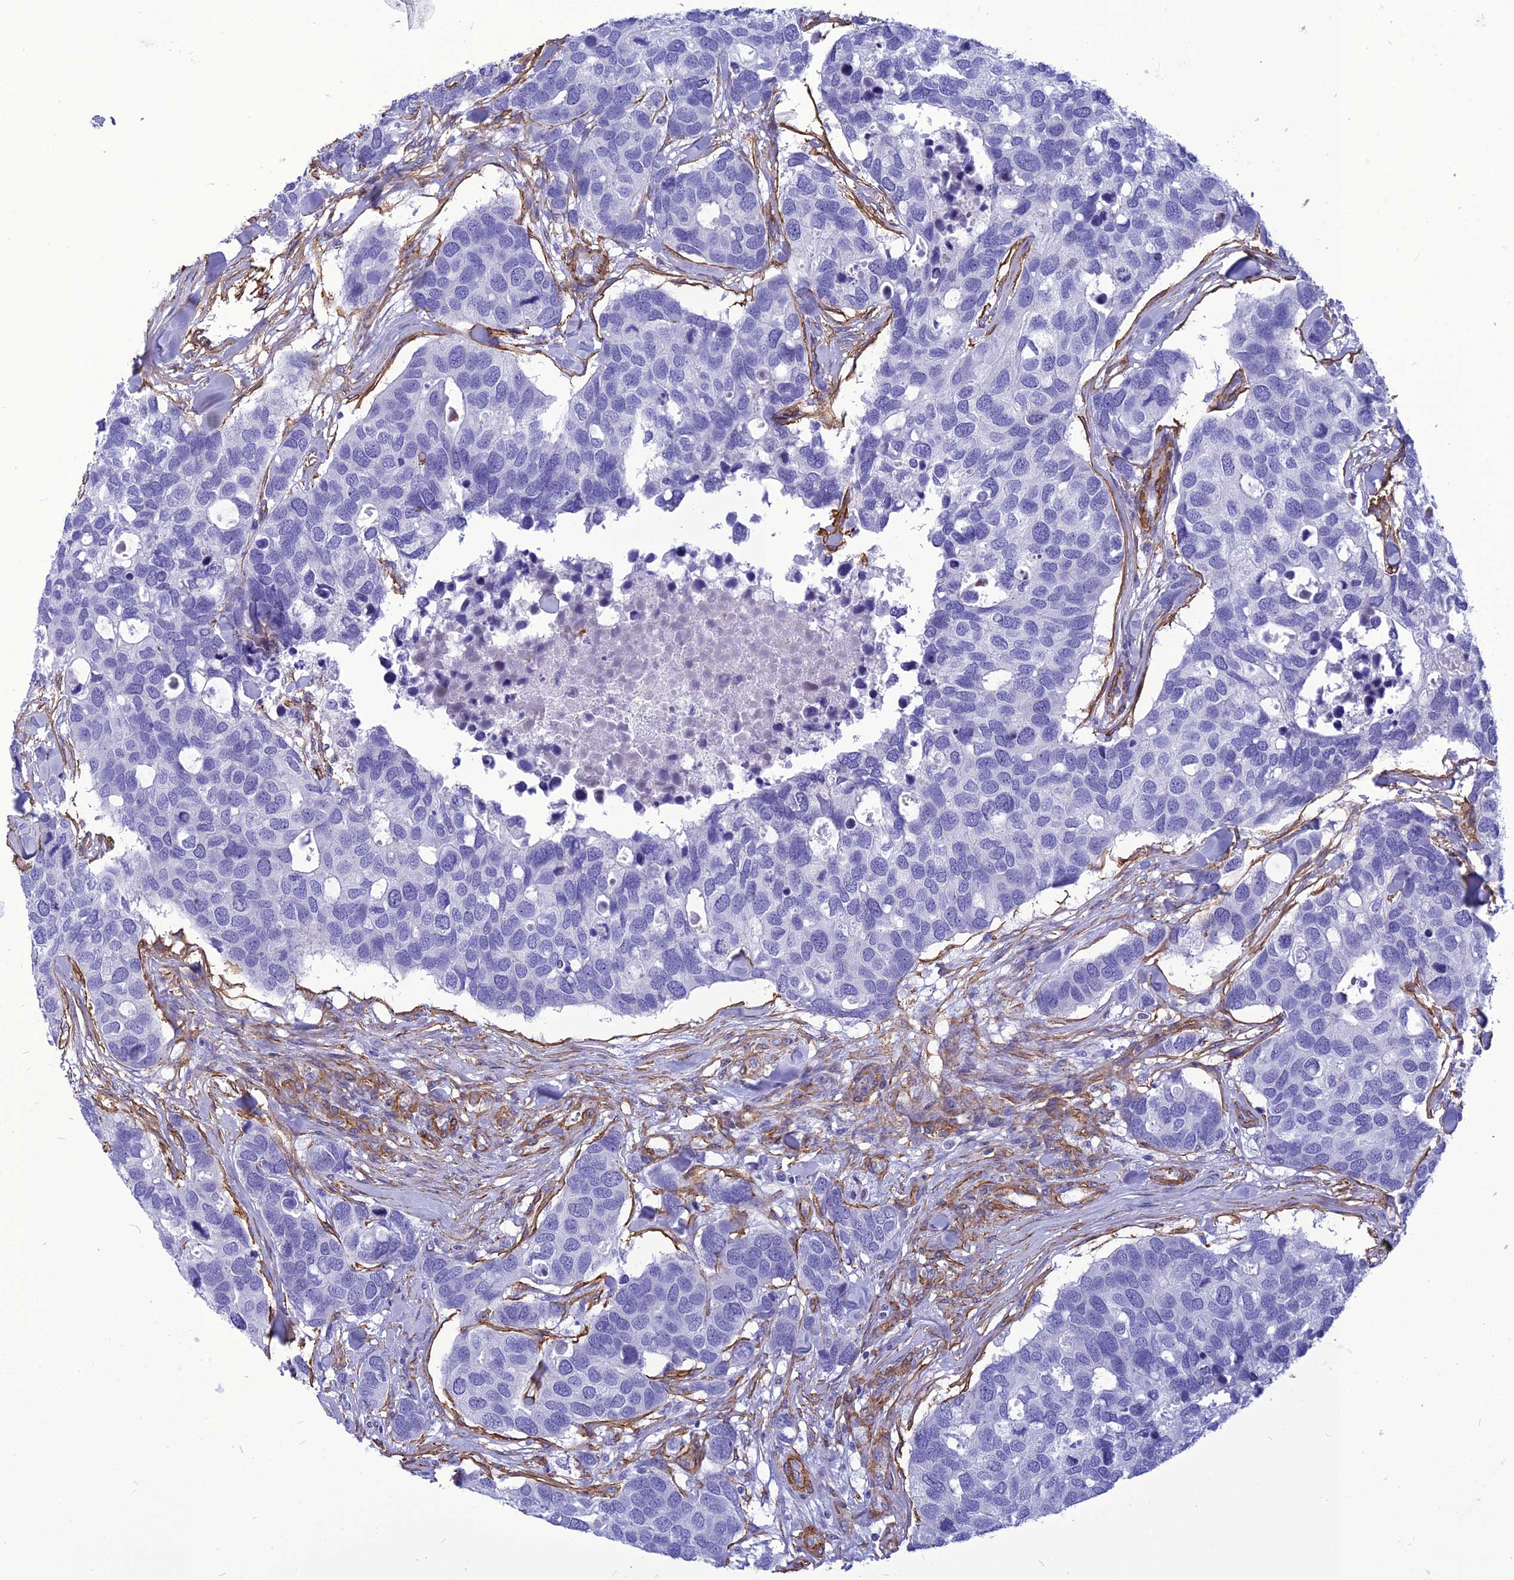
{"staining": {"intensity": "negative", "quantity": "none", "location": "none"}, "tissue": "breast cancer", "cell_type": "Tumor cells", "image_type": "cancer", "snomed": [{"axis": "morphology", "description": "Duct carcinoma"}, {"axis": "topography", "description": "Breast"}], "caption": "DAB (3,3'-diaminobenzidine) immunohistochemical staining of intraductal carcinoma (breast) reveals no significant expression in tumor cells.", "gene": "NKD1", "patient": {"sex": "female", "age": 83}}